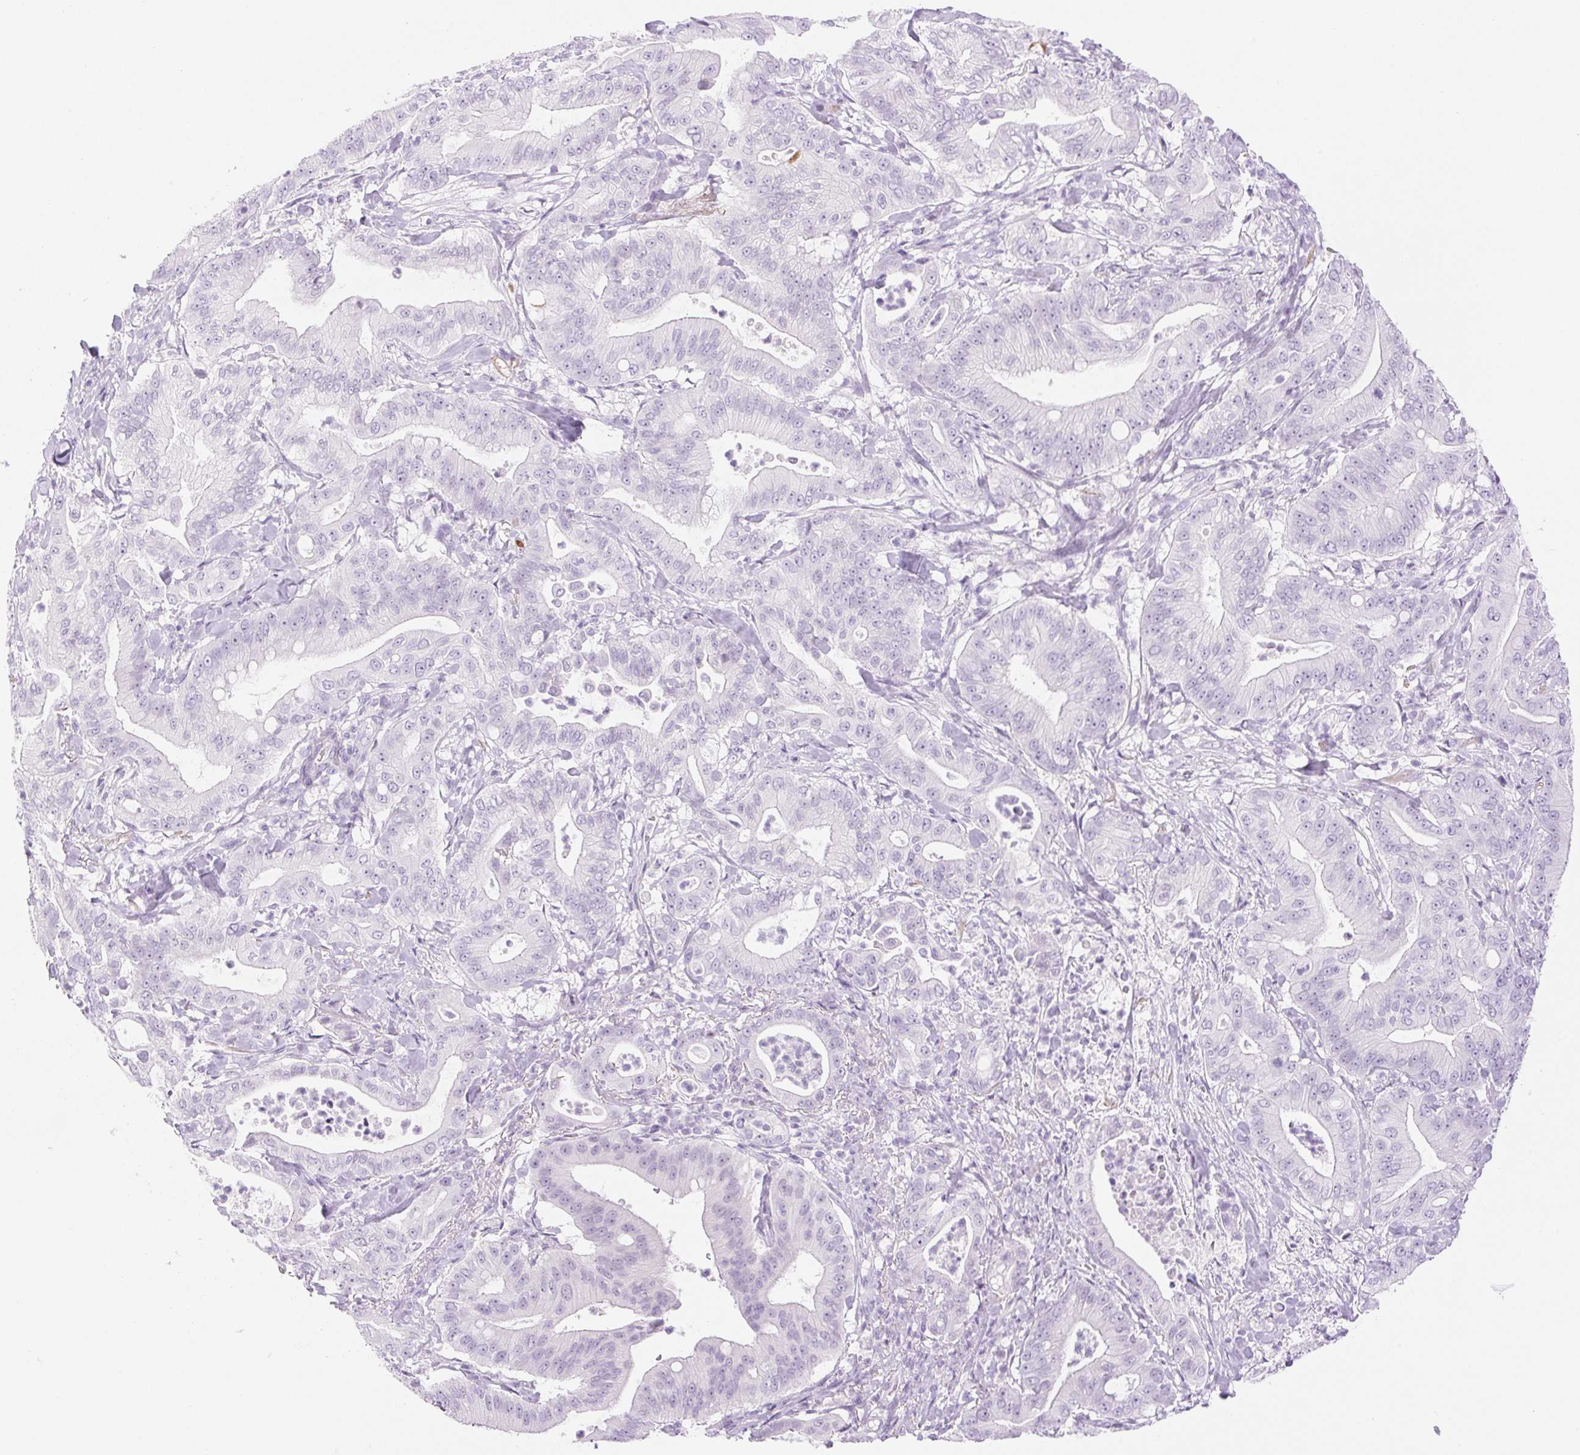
{"staining": {"intensity": "negative", "quantity": "none", "location": "none"}, "tissue": "pancreatic cancer", "cell_type": "Tumor cells", "image_type": "cancer", "snomed": [{"axis": "morphology", "description": "Adenocarcinoma, NOS"}, {"axis": "topography", "description": "Pancreas"}], "caption": "Tumor cells are negative for brown protein staining in pancreatic cancer (adenocarcinoma). (Stains: DAB (3,3'-diaminobenzidine) immunohistochemistry (IHC) with hematoxylin counter stain, Microscopy: brightfield microscopy at high magnification).", "gene": "SP140L", "patient": {"sex": "male", "age": 71}}